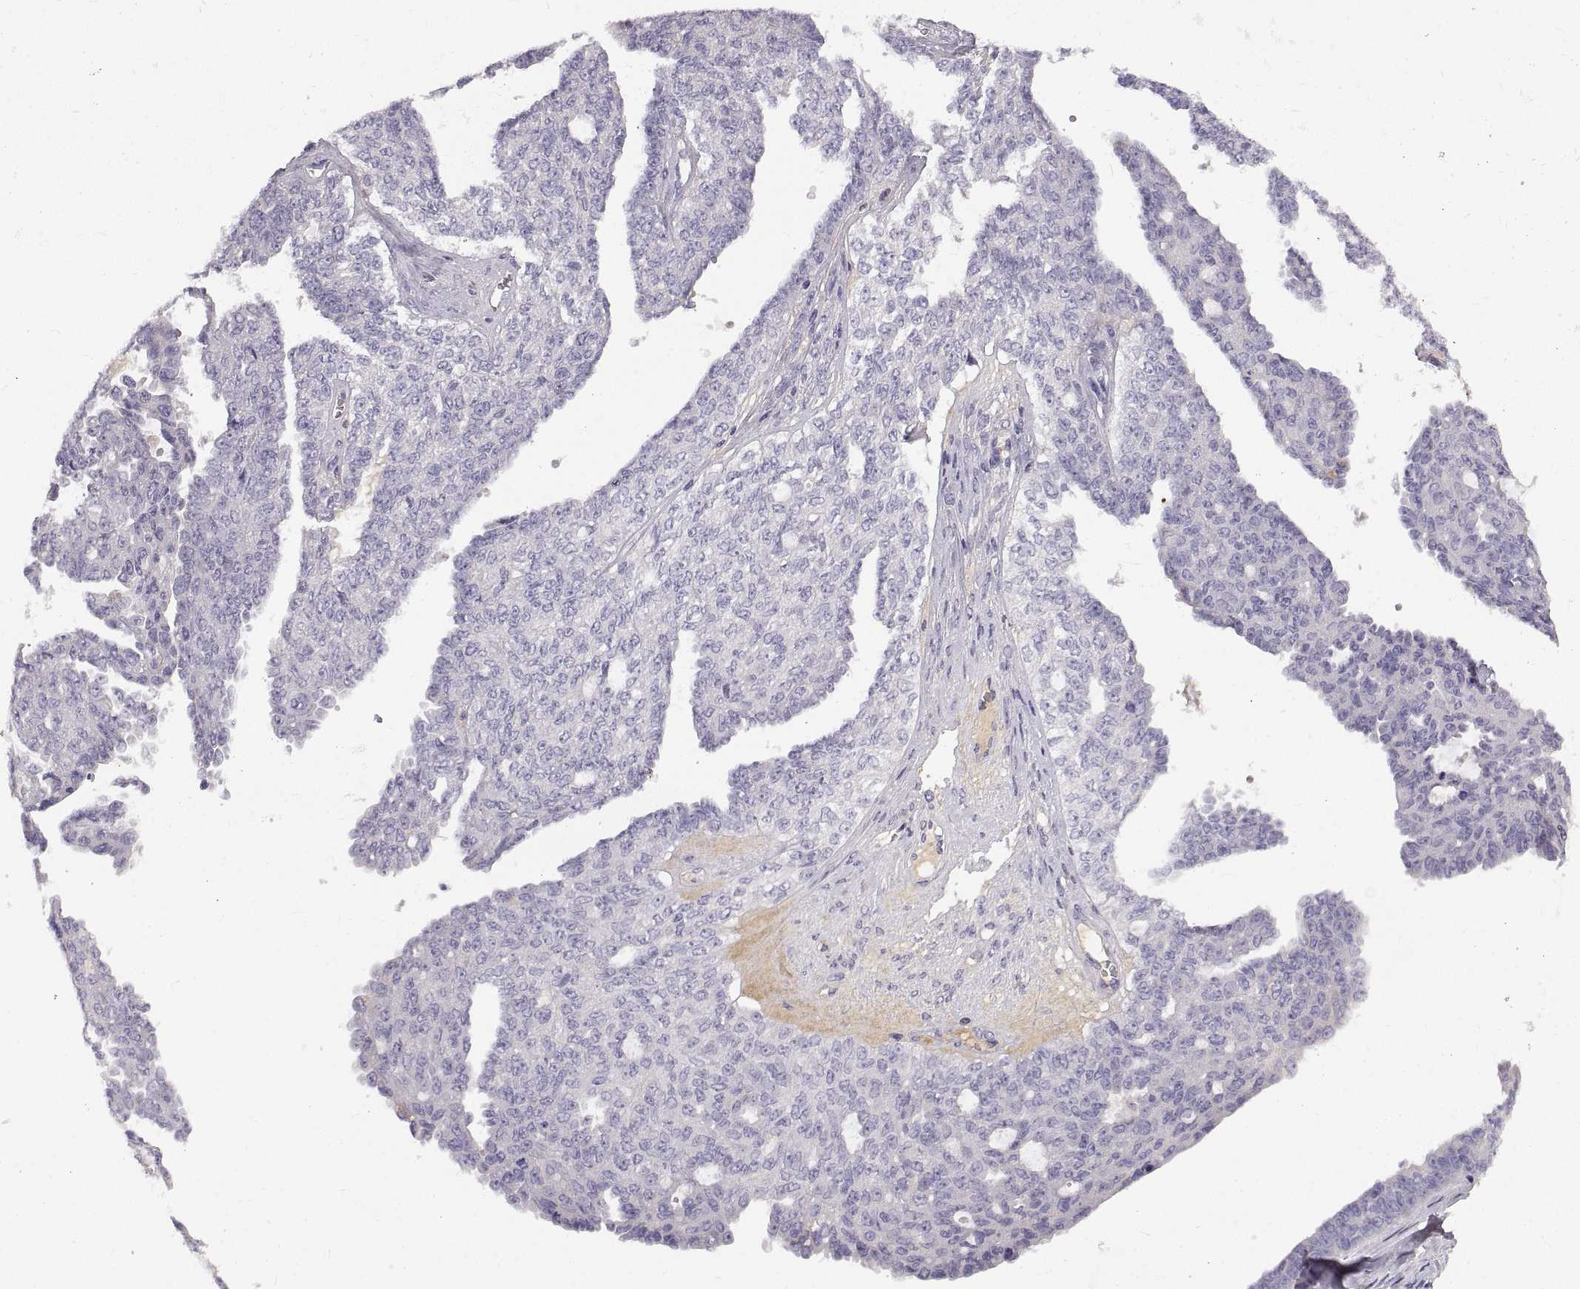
{"staining": {"intensity": "negative", "quantity": "none", "location": "none"}, "tissue": "ovarian cancer", "cell_type": "Tumor cells", "image_type": "cancer", "snomed": [{"axis": "morphology", "description": "Cystadenocarcinoma, serous, NOS"}, {"axis": "topography", "description": "Ovary"}], "caption": "Immunohistochemistry (IHC) image of serous cystadenocarcinoma (ovarian) stained for a protein (brown), which shows no positivity in tumor cells.", "gene": "ADAM32", "patient": {"sex": "female", "age": 71}}